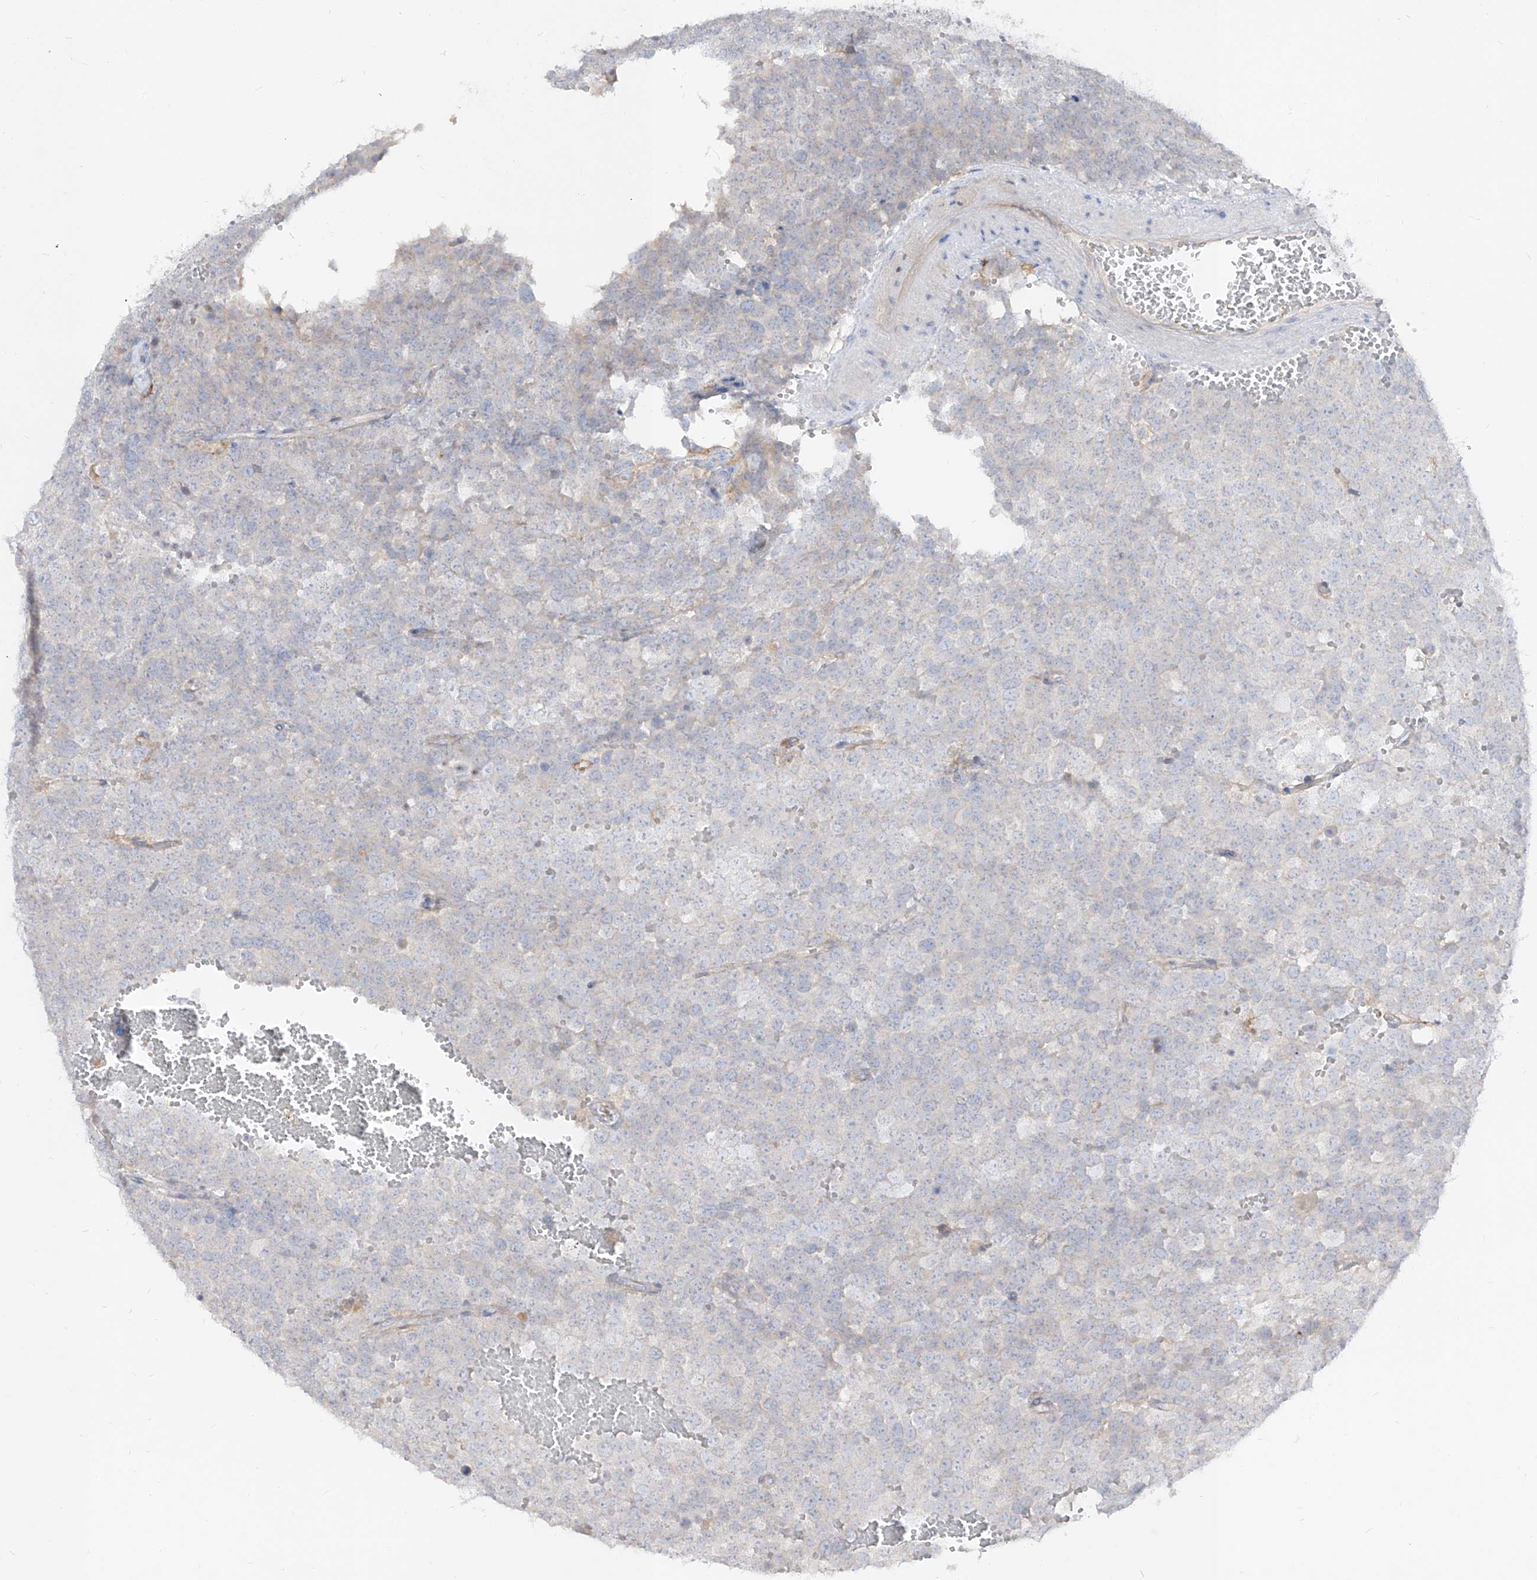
{"staining": {"intensity": "negative", "quantity": "none", "location": "none"}, "tissue": "testis cancer", "cell_type": "Tumor cells", "image_type": "cancer", "snomed": [{"axis": "morphology", "description": "Seminoma, NOS"}, {"axis": "topography", "description": "Testis"}], "caption": "DAB immunohistochemical staining of seminoma (testis) exhibits no significant positivity in tumor cells.", "gene": "RBFOX3", "patient": {"sex": "male", "age": 71}}